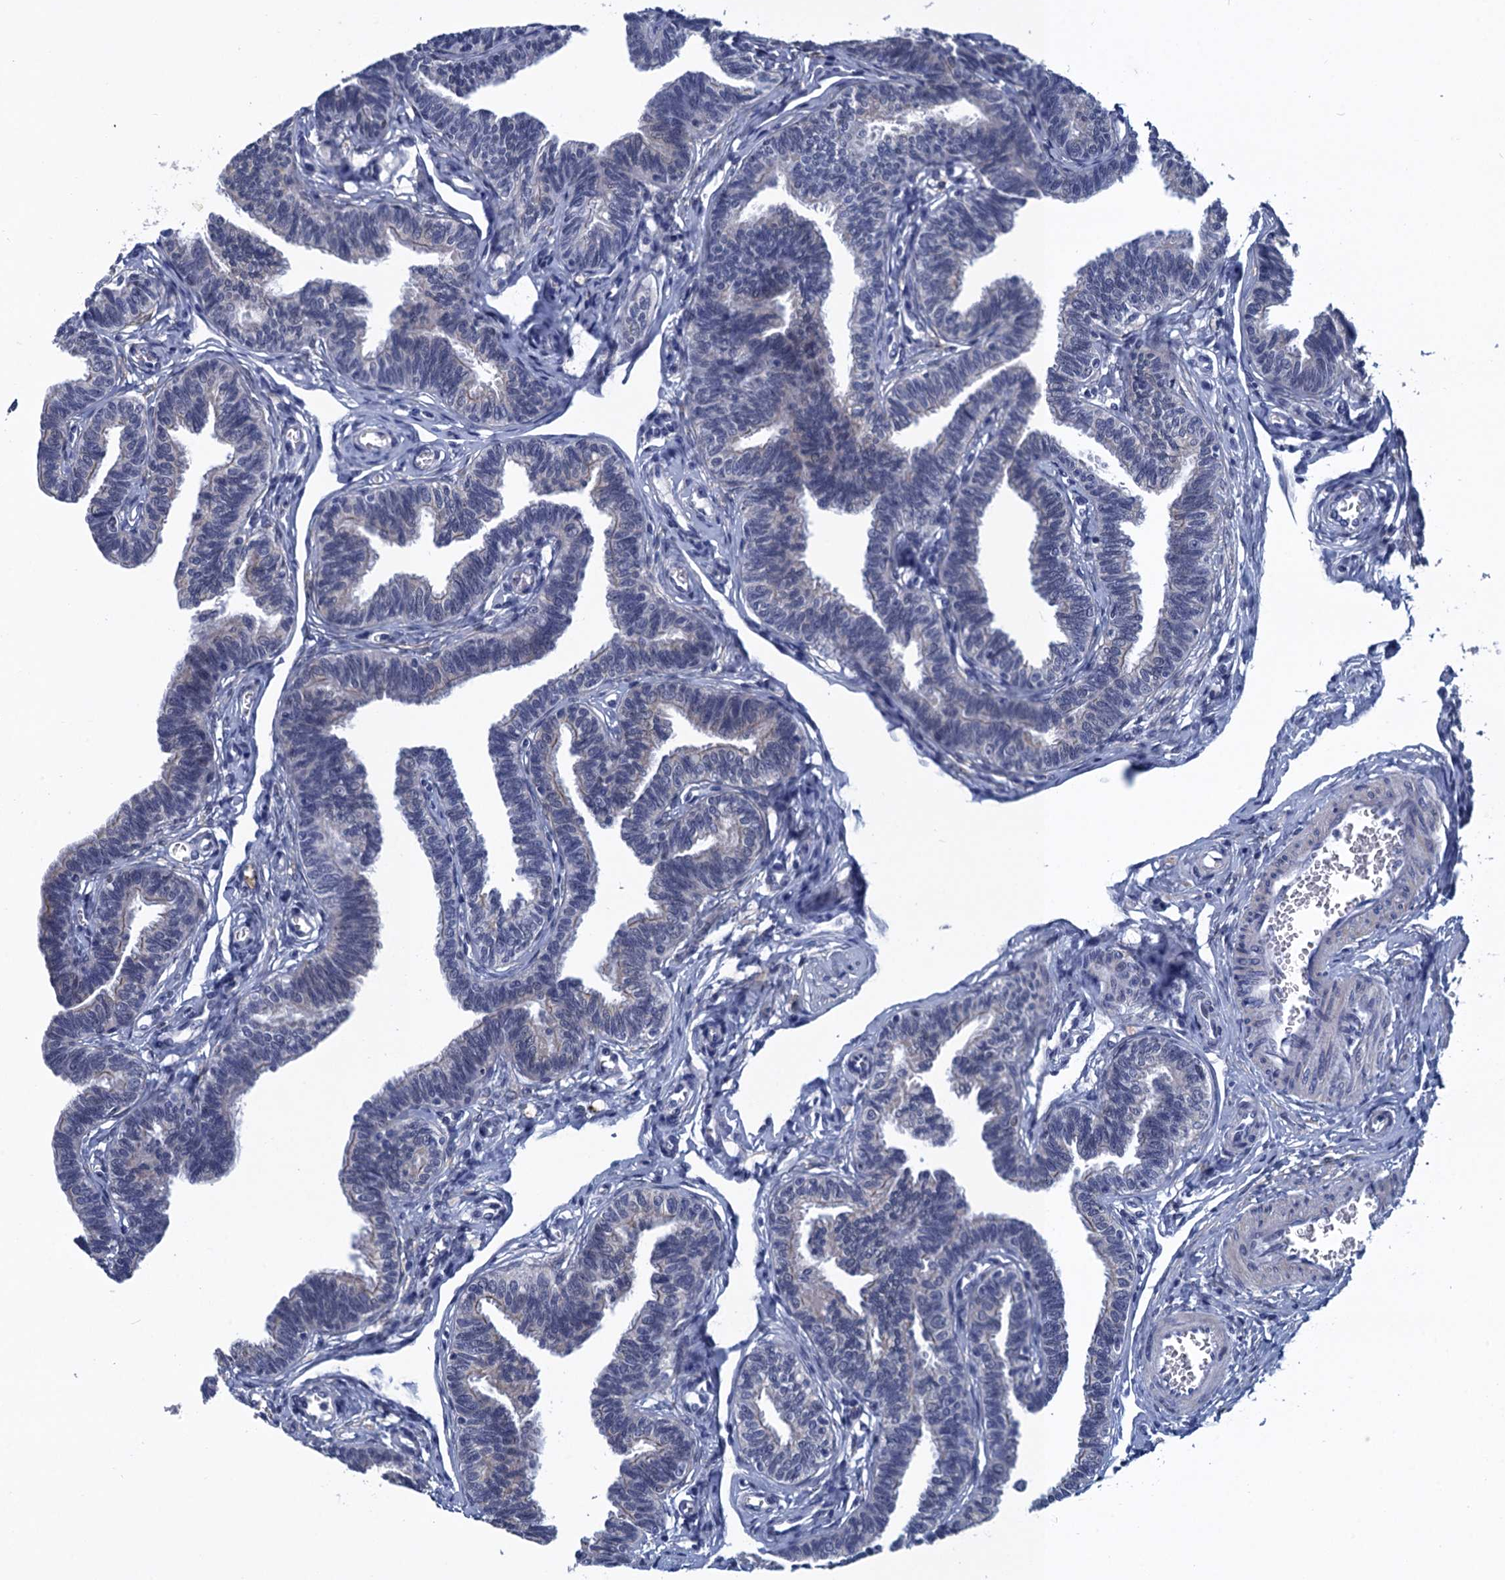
{"staining": {"intensity": "moderate", "quantity": "<25%", "location": "nuclear"}, "tissue": "fallopian tube", "cell_type": "Glandular cells", "image_type": "normal", "snomed": [{"axis": "morphology", "description": "Normal tissue, NOS"}, {"axis": "topography", "description": "Fallopian tube"}, {"axis": "topography", "description": "Ovary"}], "caption": "The micrograph shows immunohistochemical staining of unremarkable fallopian tube. There is moderate nuclear staining is identified in approximately <25% of glandular cells. (brown staining indicates protein expression, while blue staining denotes nuclei).", "gene": "GINS3", "patient": {"sex": "female", "age": 23}}